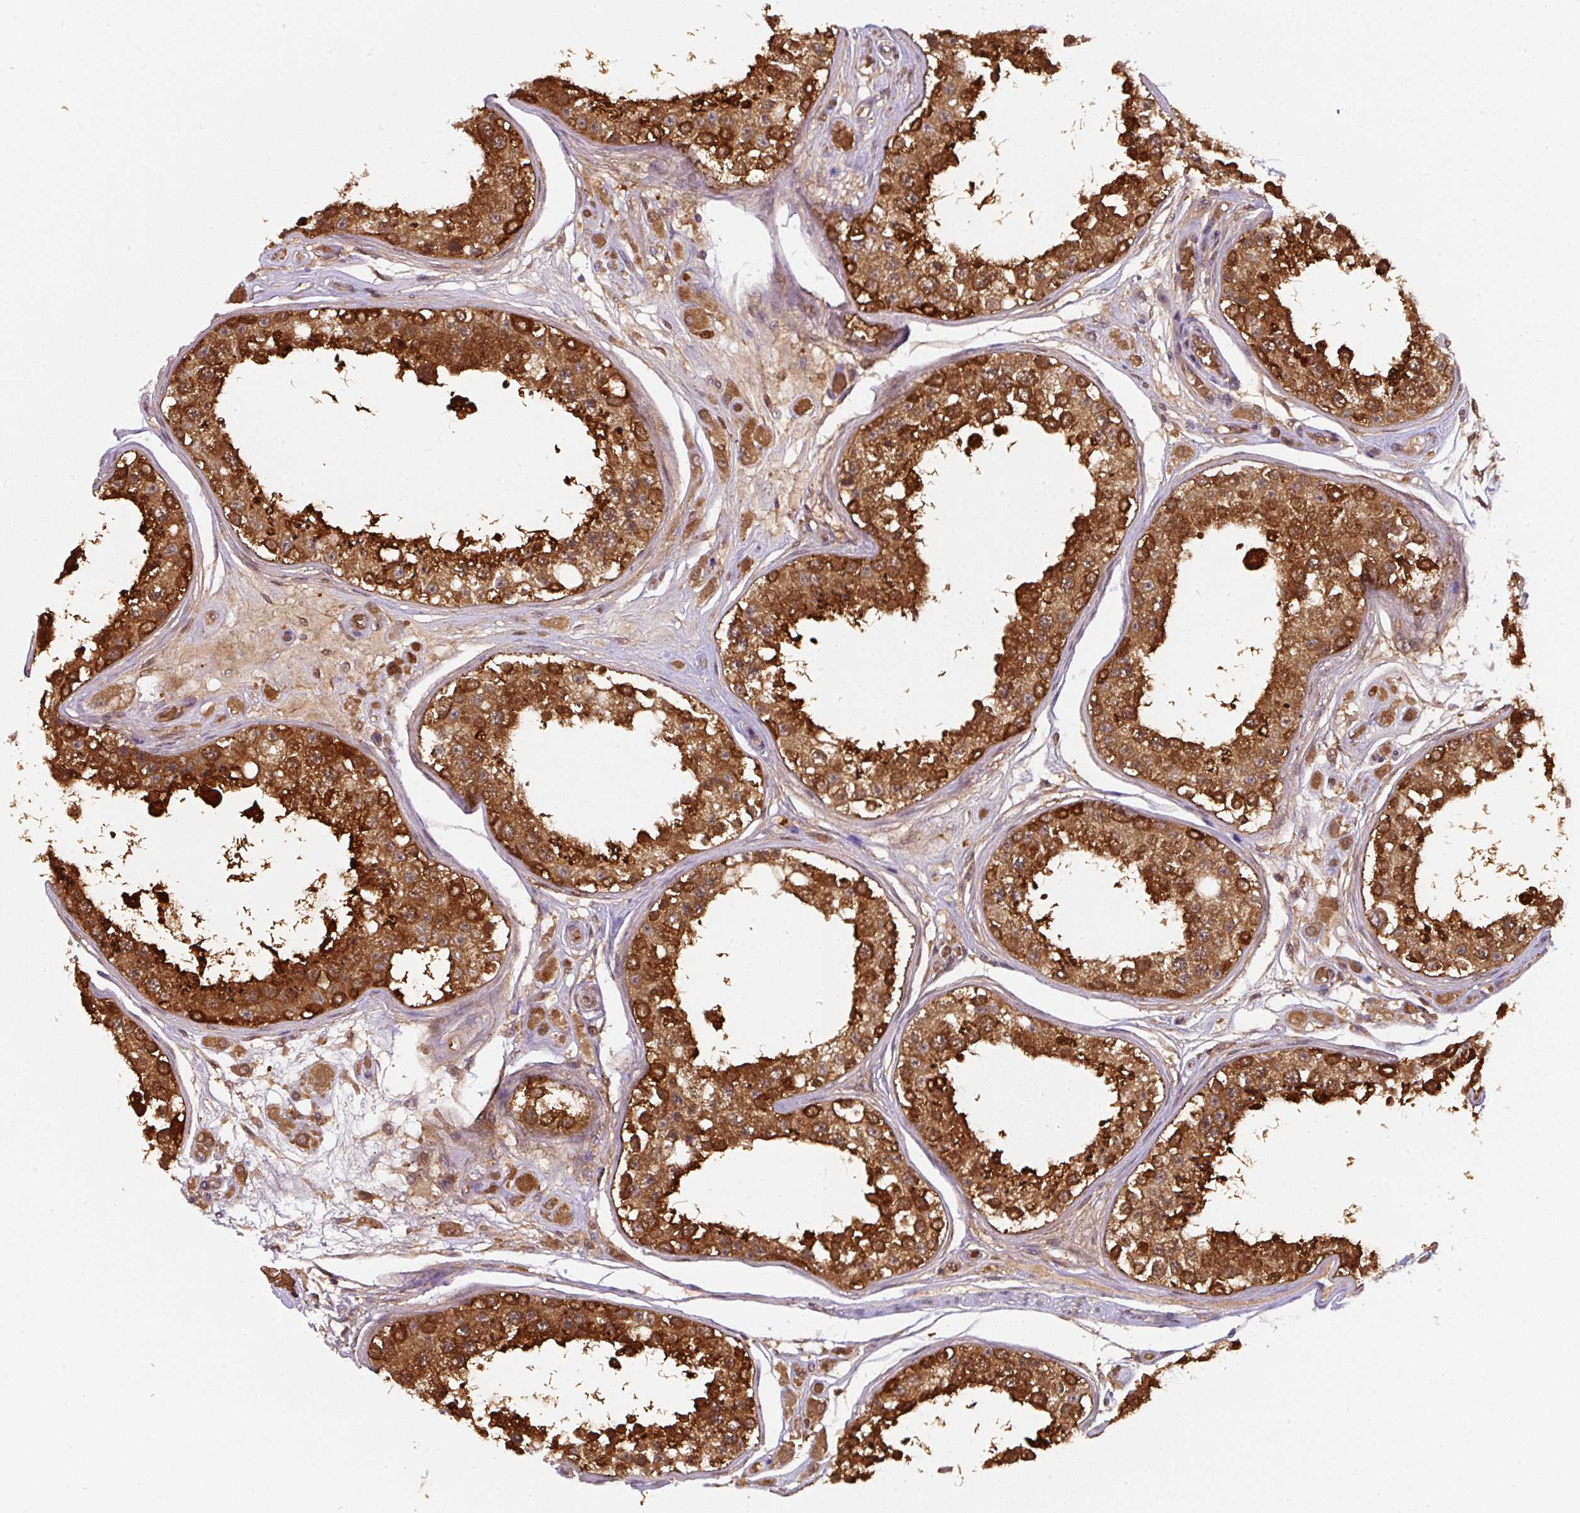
{"staining": {"intensity": "strong", "quantity": ">75%", "location": "cytoplasmic/membranous"}, "tissue": "testis", "cell_type": "Cells in seminiferous ducts", "image_type": "normal", "snomed": [{"axis": "morphology", "description": "Normal tissue, NOS"}, {"axis": "topography", "description": "Testis"}], "caption": "High-magnification brightfield microscopy of unremarkable testis stained with DAB (3,3'-diaminobenzidine) (brown) and counterstained with hematoxylin (blue). cells in seminiferous ducts exhibit strong cytoplasmic/membranous positivity is appreciated in about>75% of cells.", "gene": "ST13", "patient": {"sex": "male", "age": 25}}